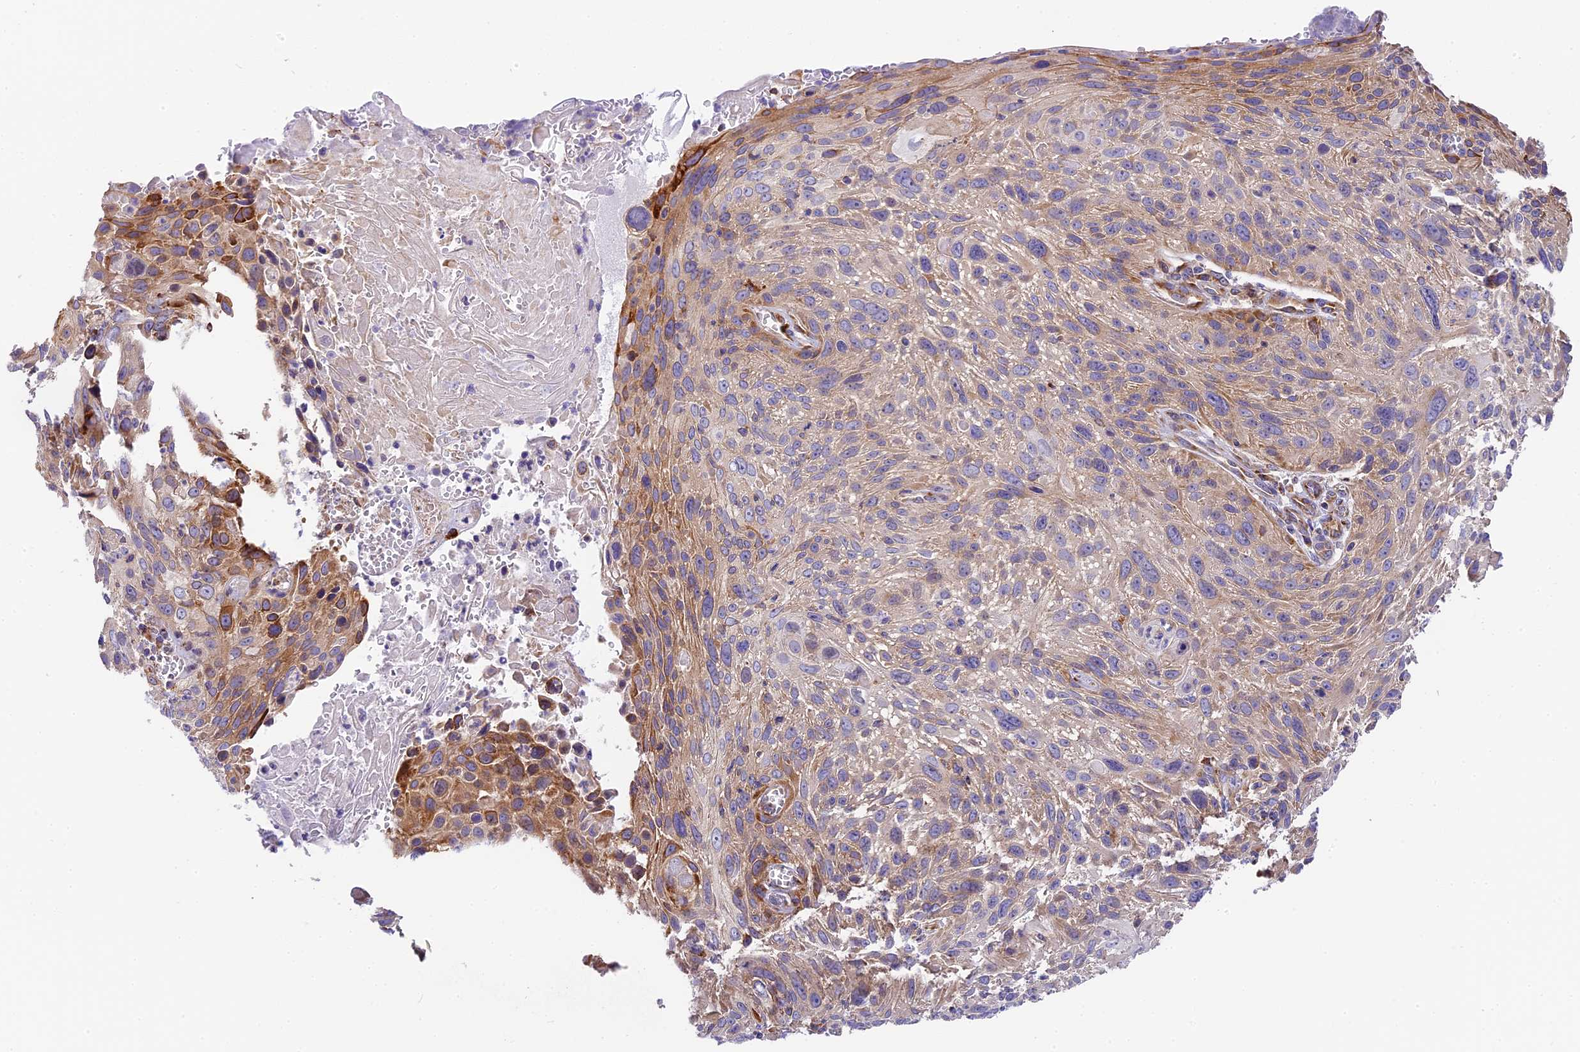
{"staining": {"intensity": "moderate", "quantity": "<25%", "location": "cytoplasmic/membranous"}, "tissue": "cervical cancer", "cell_type": "Tumor cells", "image_type": "cancer", "snomed": [{"axis": "morphology", "description": "Squamous cell carcinoma, NOS"}, {"axis": "topography", "description": "Cervix"}], "caption": "Protein analysis of cervical cancer (squamous cell carcinoma) tissue demonstrates moderate cytoplasmic/membranous expression in approximately <25% of tumor cells. Nuclei are stained in blue.", "gene": "MRAS", "patient": {"sex": "female", "age": 51}}